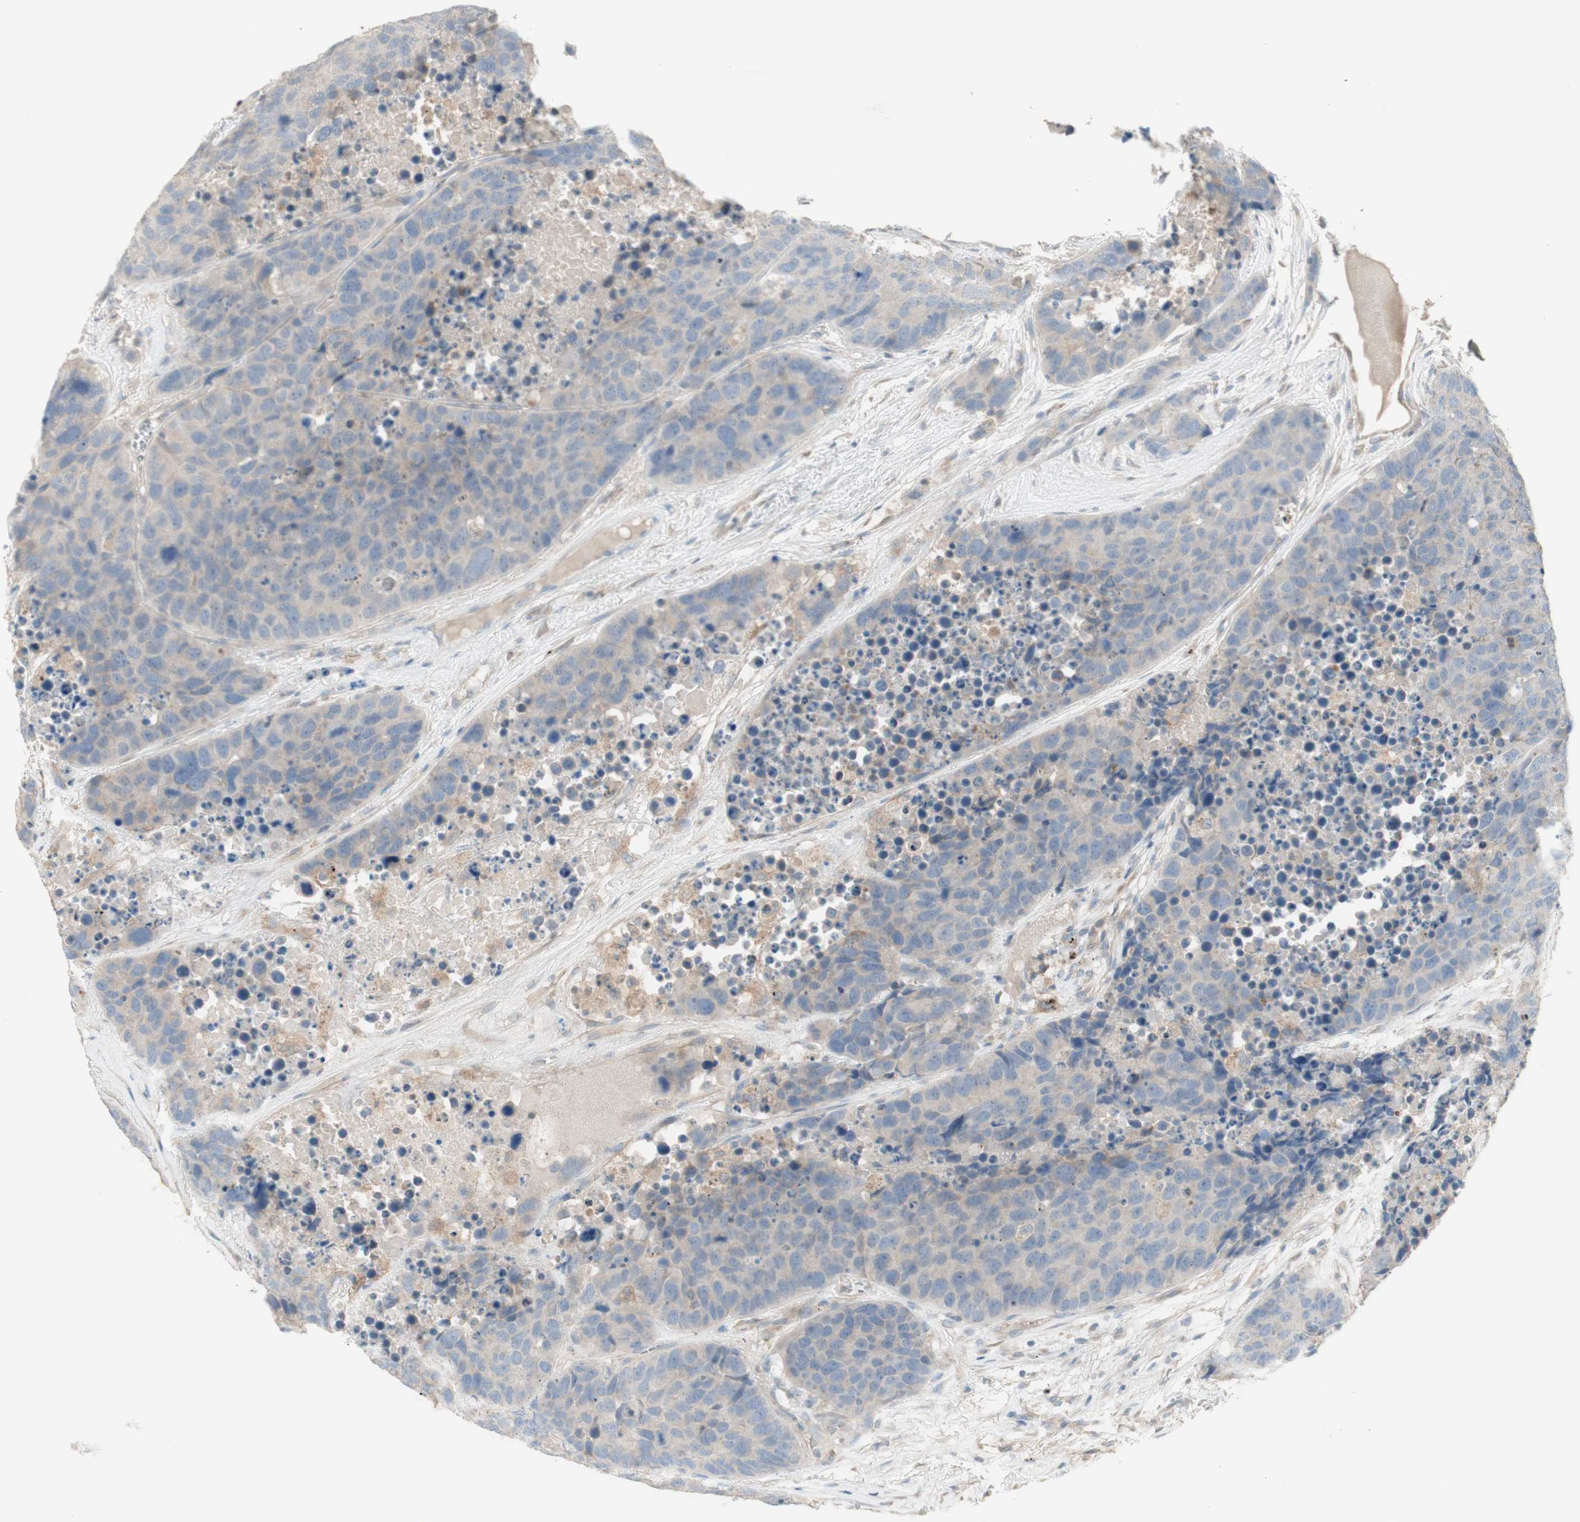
{"staining": {"intensity": "negative", "quantity": "none", "location": "none"}, "tissue": "carcinoid", "cell_type": "Tumor cells", "image_type": "cancer", "snomed": [{"axis": "morphology", "description": "Carcinoid, malignant, NOS"}, {"axis": "topography", "description": "Lung"}], "caption": "Carcinoid (malignant) was stained to show a protein in brown. There is no significant positivity in tumor cells. (DAB immunohistochemistry with hematoxylin counter stain).", "gene": "PTGER4", "patient": {"sex": "male", "age": 60}}